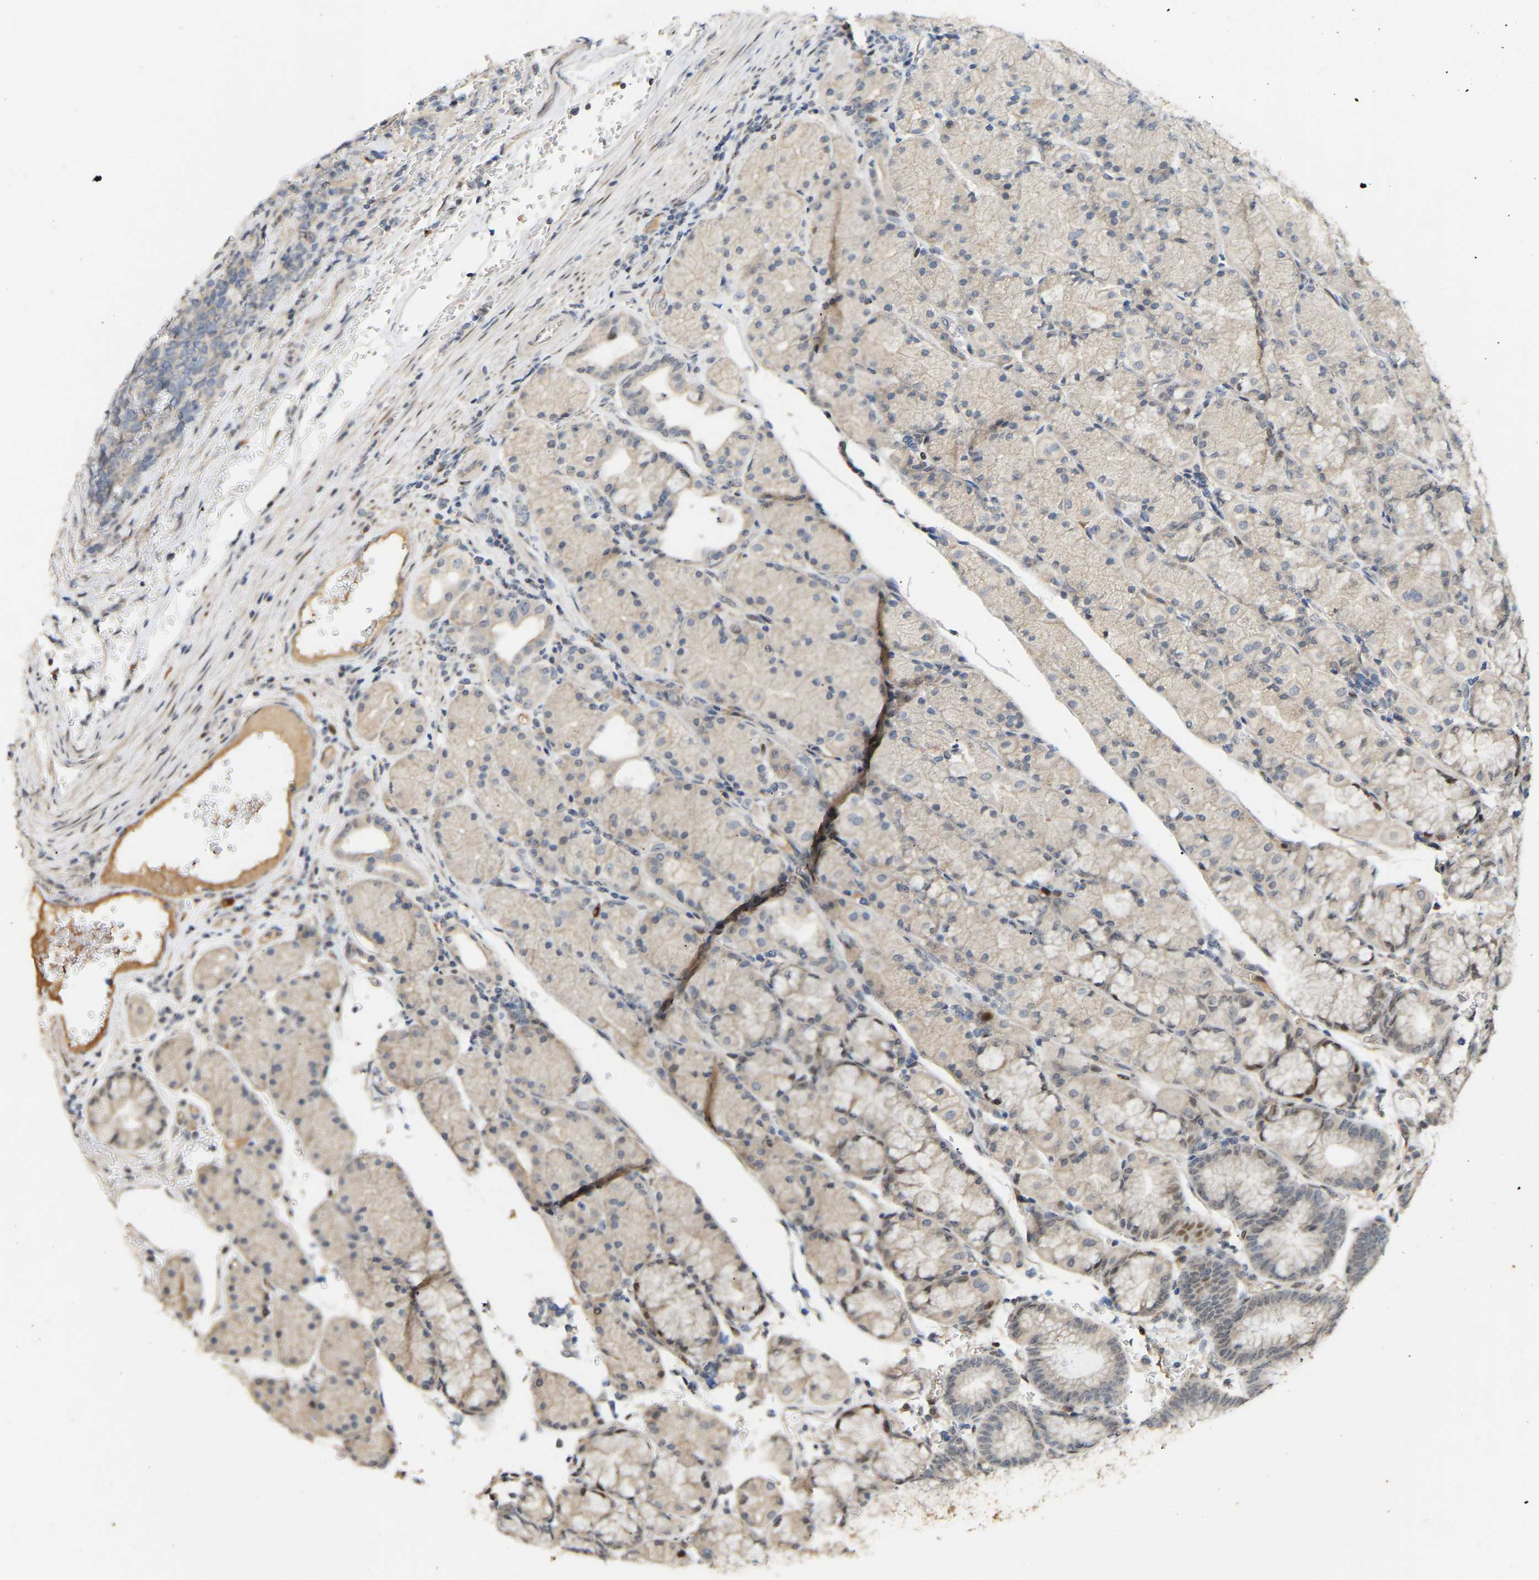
{"staining": {"intensity": "moderate", "quantity": "25%-75%", "location": "cytoplasmic/membranous"}, "tissue": "stomach", "cell_type": "Glandular cells", "image_type": "normal", "snomed": [{"axis": "morphology", "description": "Normal tissue, NOS"}, {"axis": "morphology", "description": "Carcinoid, malignant, NOS"}, {"axis": "topography", "description": "Stomach, upper"}], "caption": "A medium amount of moderate cytoplasmic/membranous positivity is appreciated in approximately 25%-75% of glandular cells in unremarkable stomach. The staining is performed using DAB (3,3'-diaminobenzidine) brown chromogen to label protein expression. The nuclei are counter-stained blue using hematoxylin.", "gene": "PTPN4", "patient": {"sex": "male", "age": 39}}